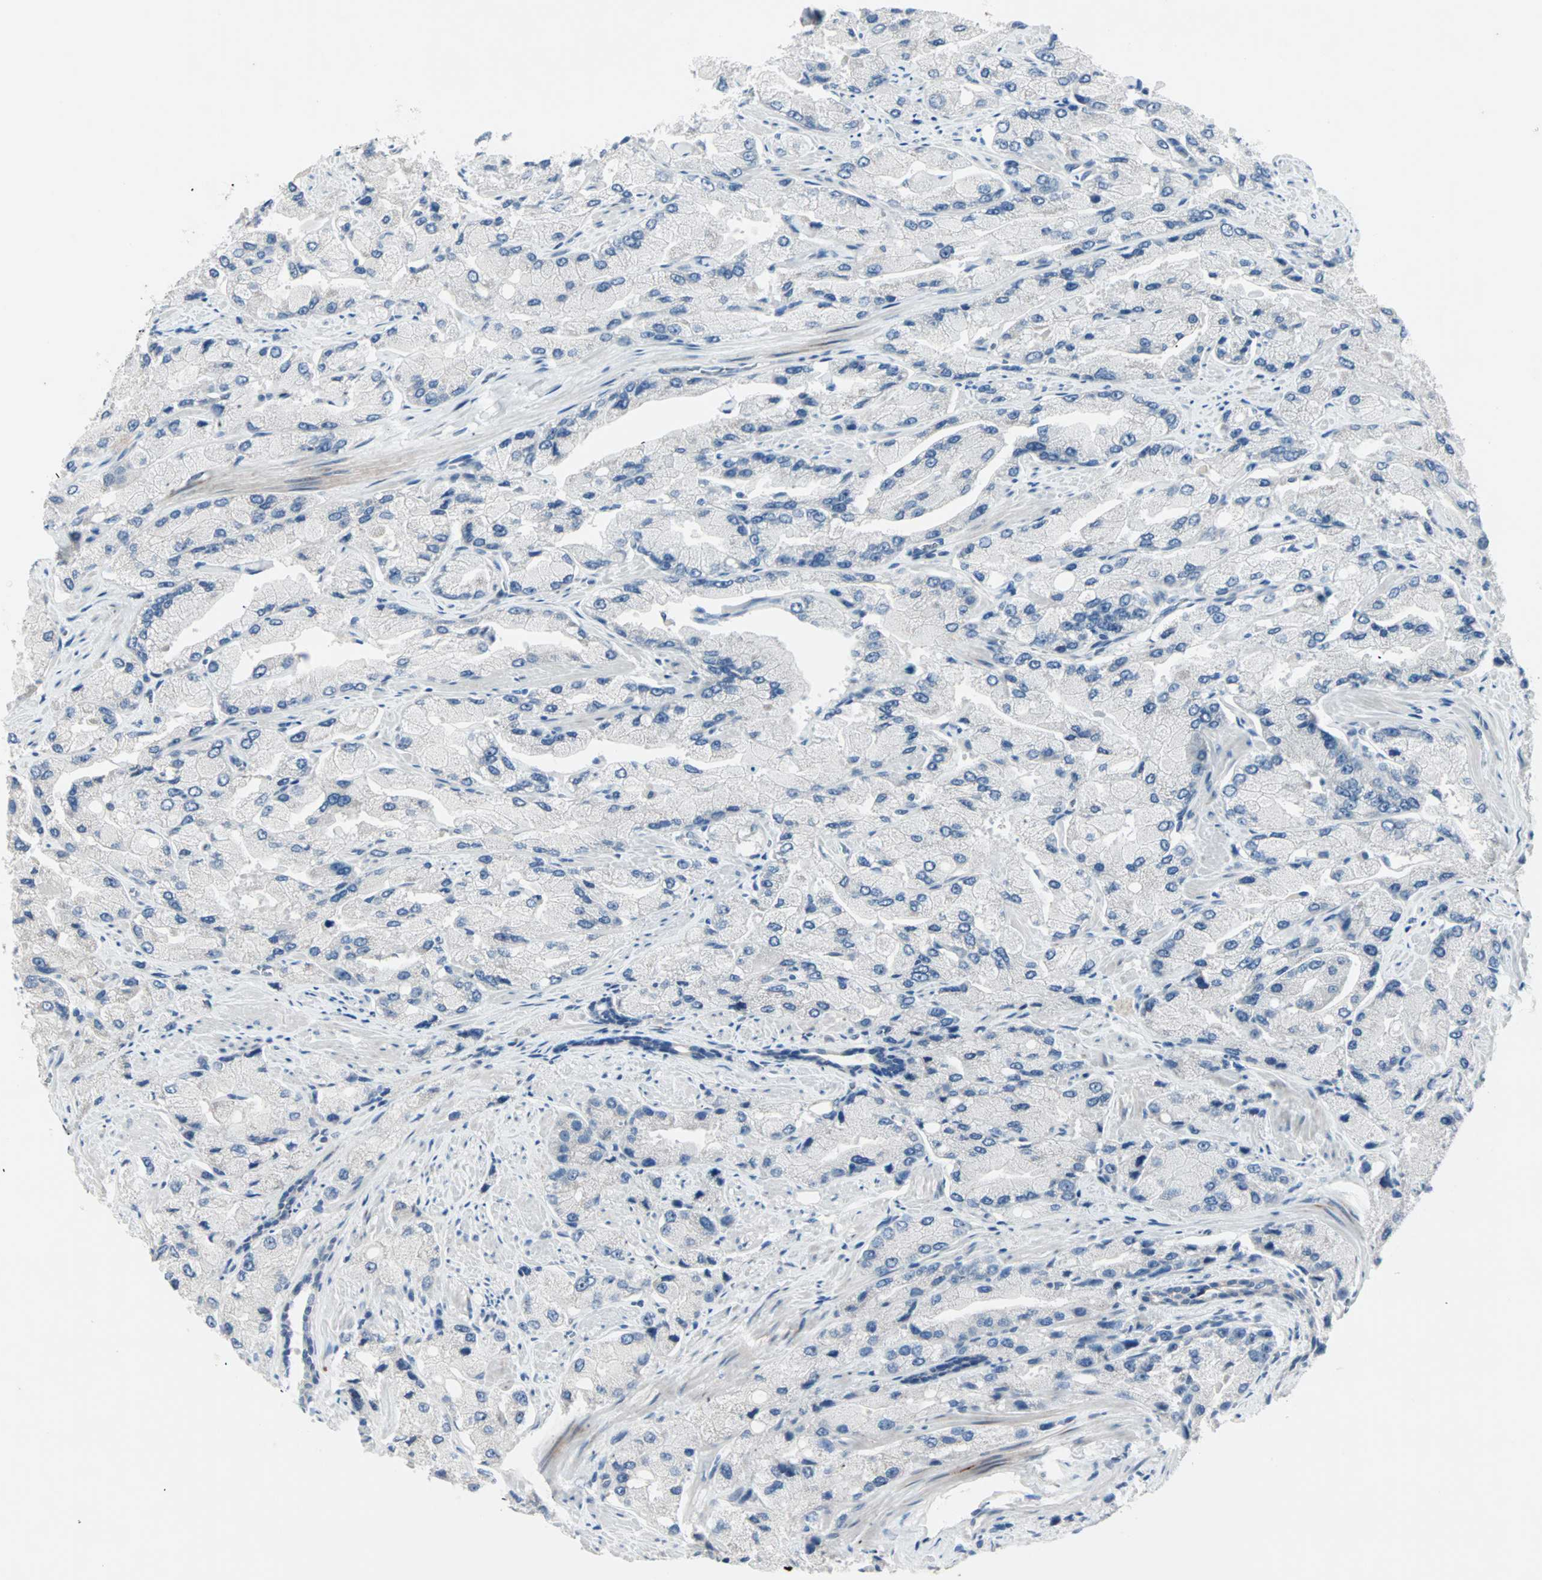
{"staining": {"intensity": "negative", "quantity": "none", "location": "none"}, "tissue": "prostate cancer", "cell_type": "Tumor cells", "image_type": "cancer", "snomed": [{"axis": "morphology", "description": "Adenocarcinoma, High grade"}, {"axis": "topography", "description": "Prostate"}], "caption": "This image is of prostate cancer stained with immunohistochemistry (IHC) to label a protein in brown with the nuclei are counter-stained blue. There is no positivity in tumor cells. (Immunohistochemistry, brightfield microscopy, high magnification).", "gene": "NEFH", "patient": {"sex": "male", "age": 58}}